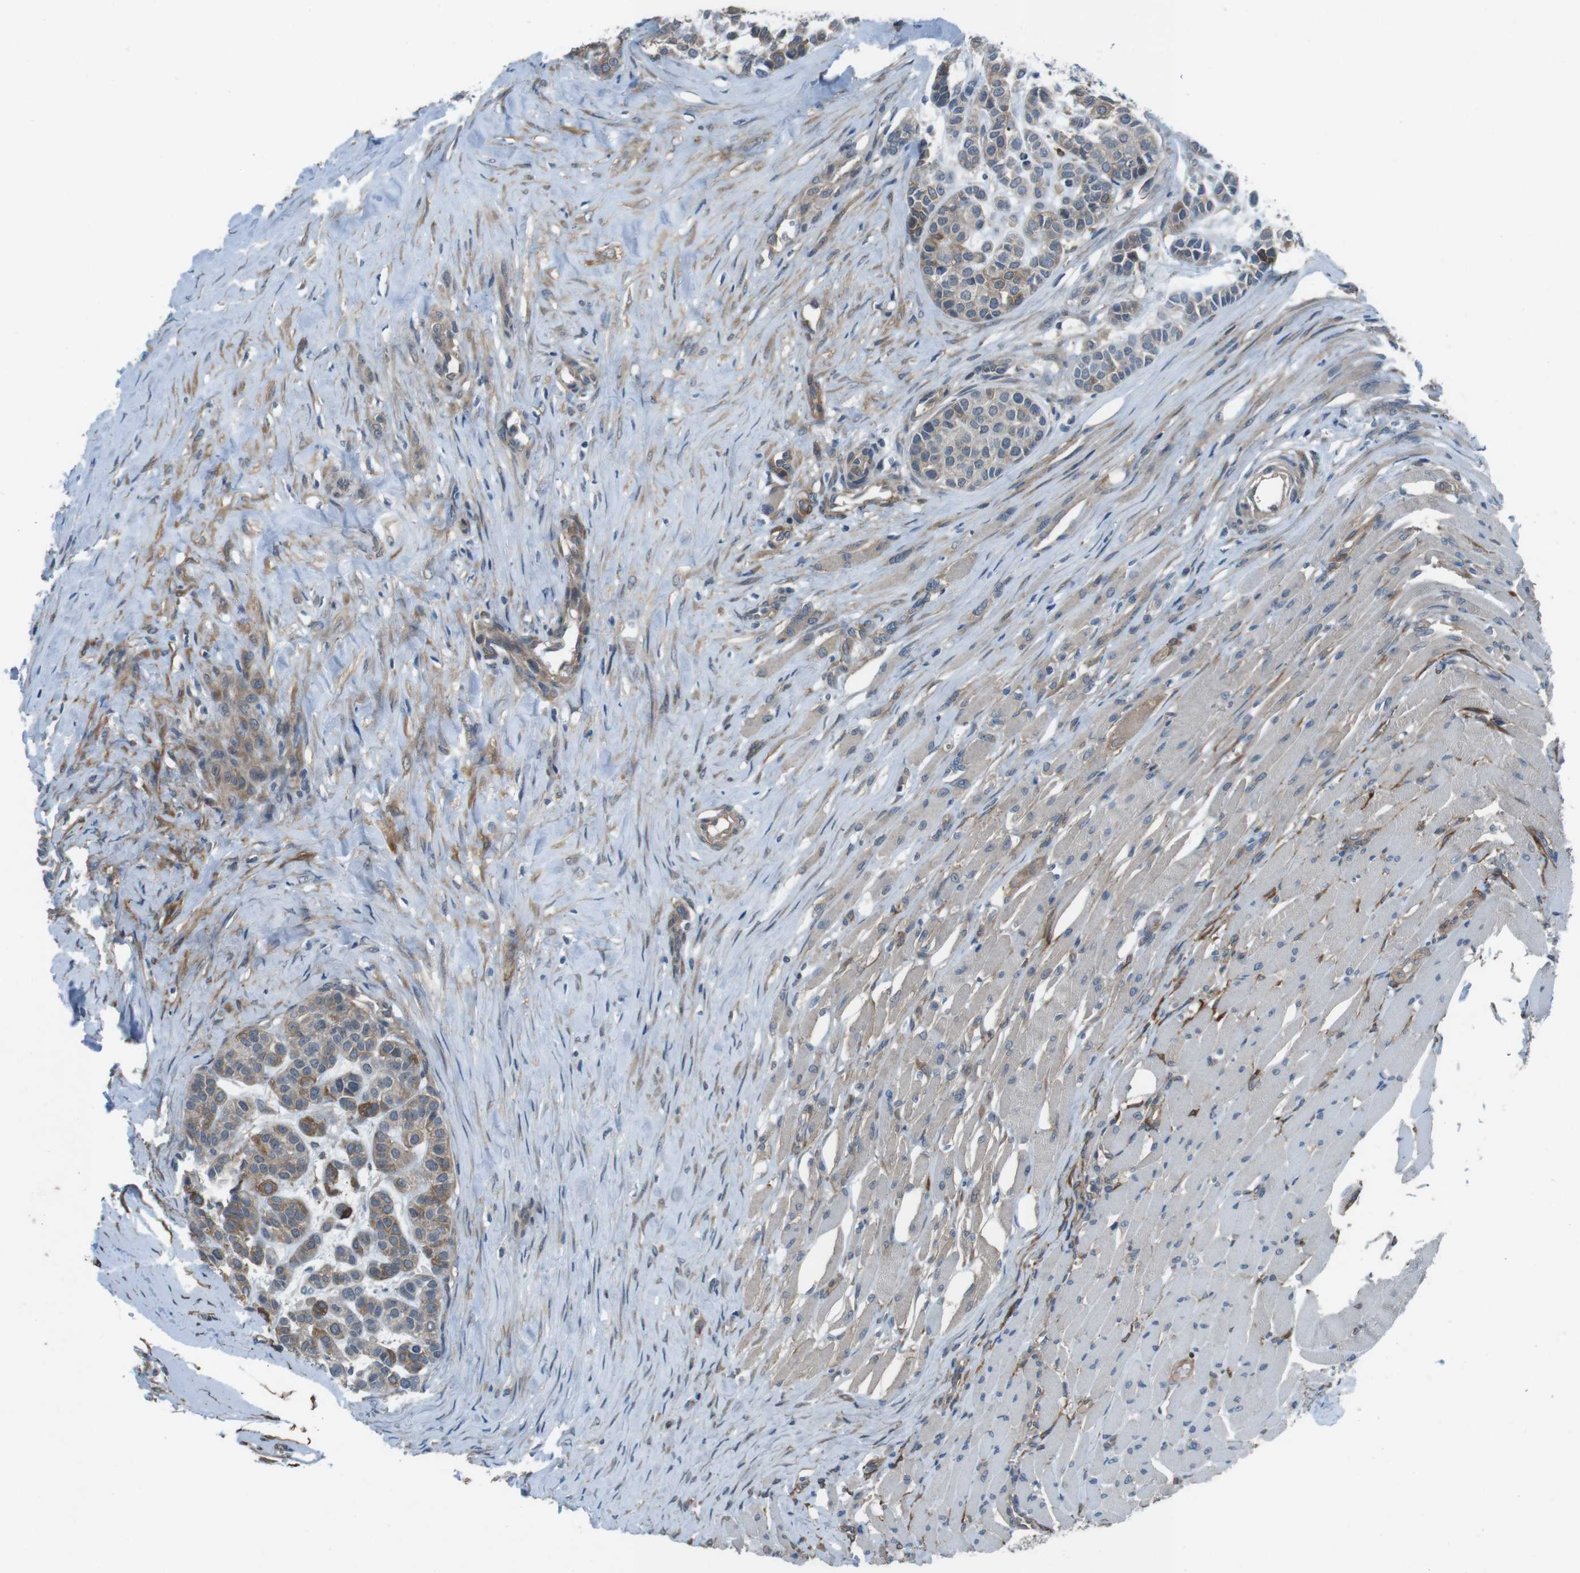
{"staining": {"intensity": "moderate", "quantity": ">75%", "location": "cytoplasmic/membranous"}, "tissue": "head and neck cancer", "cell_type": "Tumor cells", "image_type": "cancer", "snomed": [{"axis": "morphology", "description": "Adenocarcinoma, NOS"}, {"axis": "morphology", "description": "Adenoma, NOS"}, {"axis": "topography", "description": "Head-Neck"}], "caption": "A micrograph of head and neck adenocarcinoma stained for a protein displays moderate cytoplasmic/membranous brown staining in tumor cells. The protein is stained brown, and the nuclei are stained in blue (DAB (3,3'-diaminobenzidine) IHC with brightfield microscopy, high magnification).", "gene": "ANK2", "patient": {"sex": "female", "age": 55}}